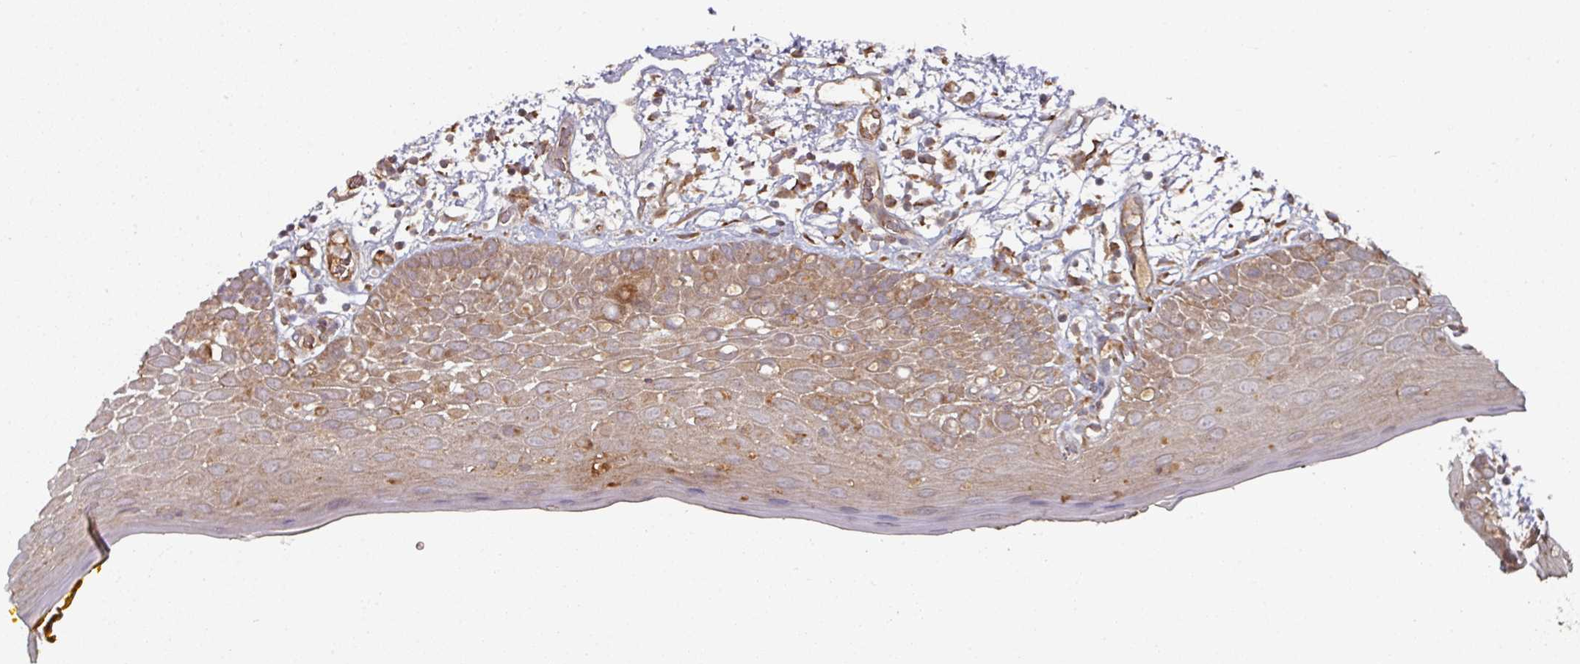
{"staining": {"intensity": "weak", "quantity": "25%-75%", "location": "cytoplasmic/membranous"}, "tissue": "oral mucosa", "cell_type": "Squamous epithelial cells", "image_type": "normal", "snomed": [{"axis": "morphology", "description": "Normal tissue, NOS"}, {"axis": "morphology", "description": "Squamous cell carcinoma, NOS"}, {"axis": "topography", "description": "Oral tissue"}, {"axis": "topography", "description": "Tounge, NOS"}, {"axis": "topography", "description": "Head-Neck"}], "caption": "A histopathology image of oral mucosa stained for a protein displays weak cytoplasmic/membranous brown staining in squamous epithelial cells. Ihc stains the protein of interest in brown and the nuclei are stained blue.", "gene": "CEP95", "patient": {"sex": "male", "age": 76}}